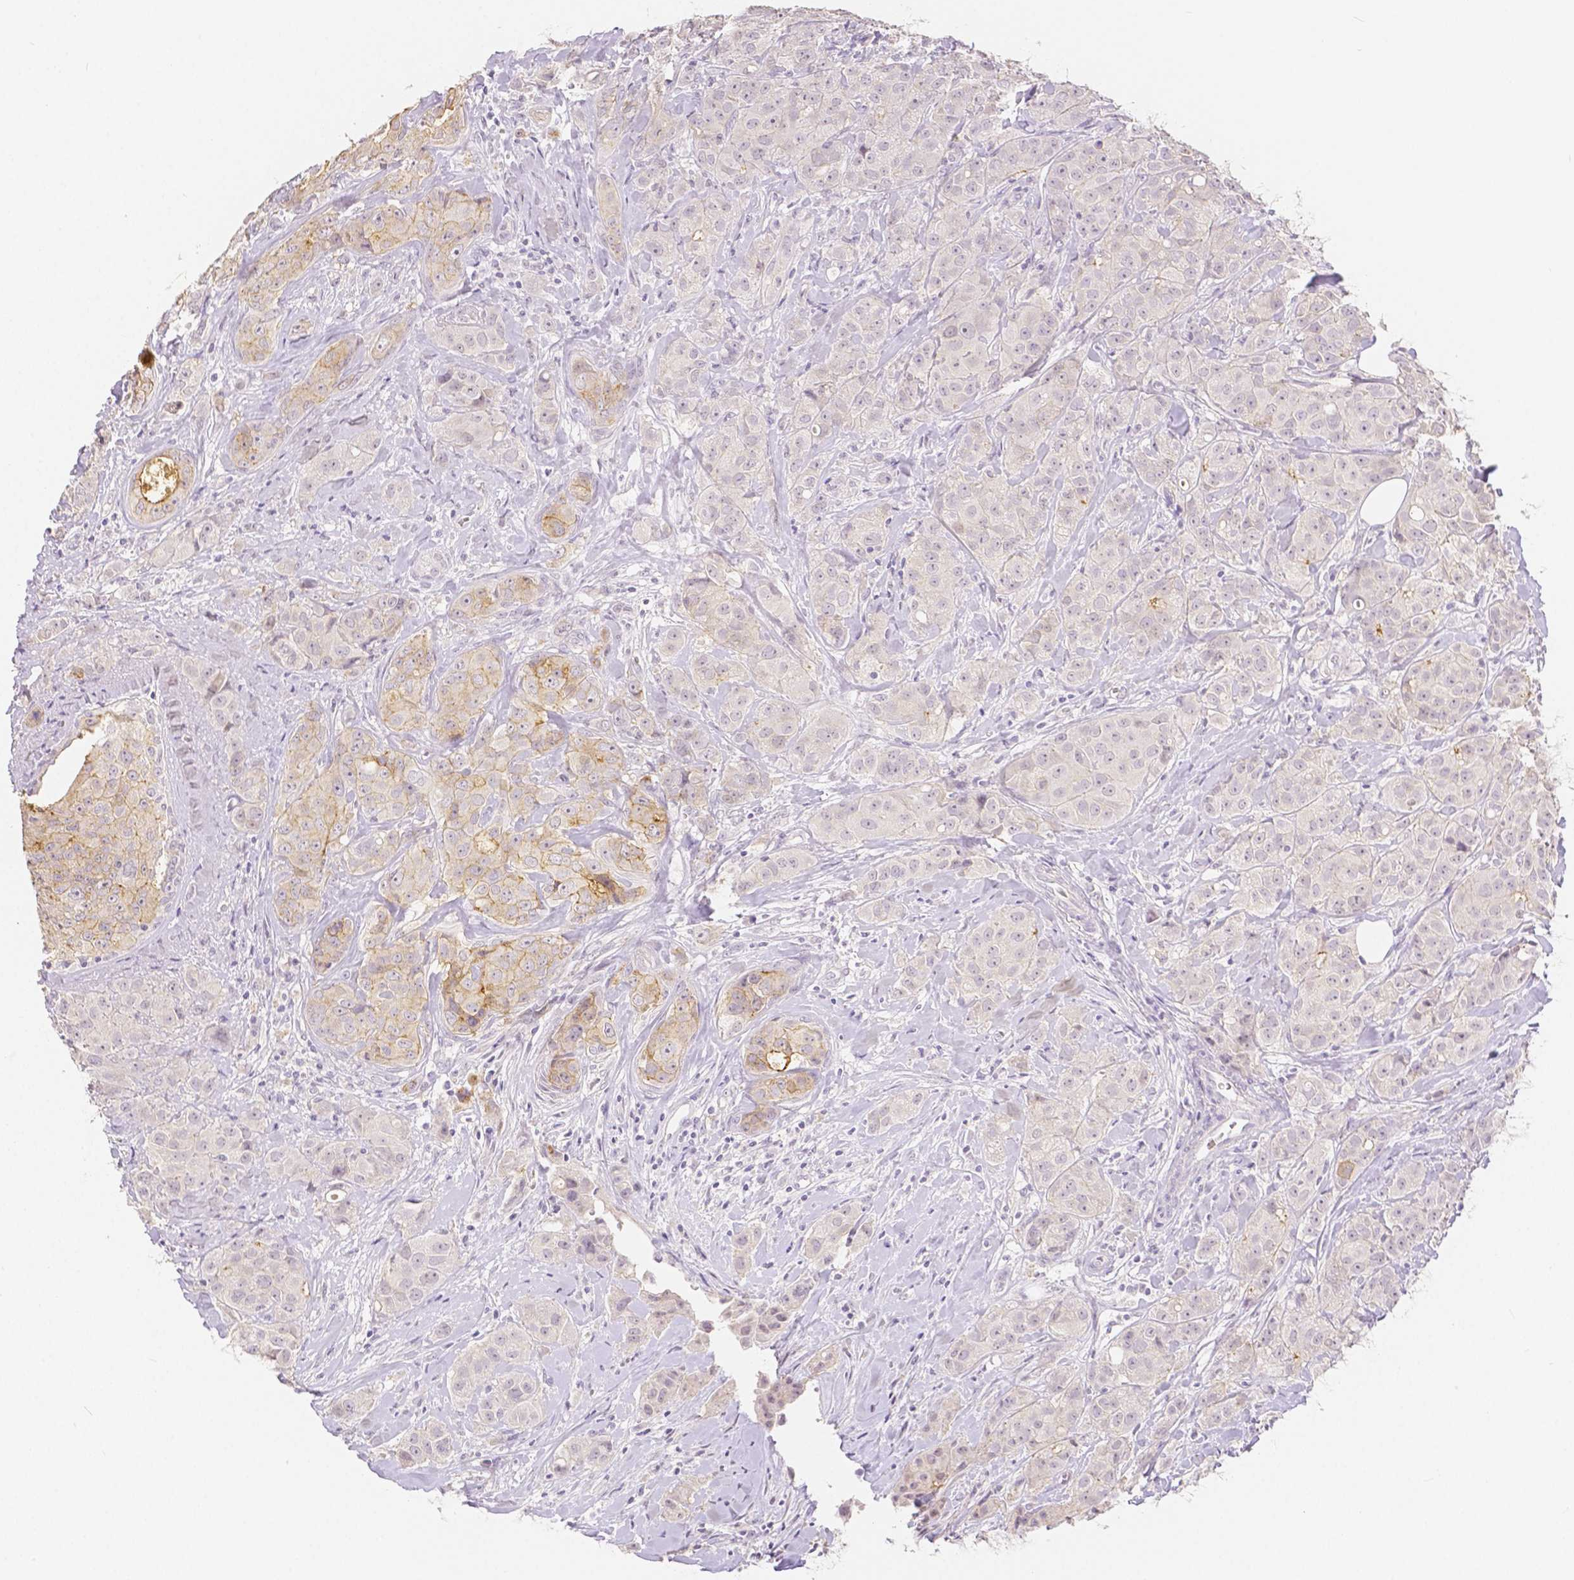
{"staining": {"intensity": "weak", "quantity": "25%-75%", "location": "cytoplasmic/membranous"}, "tissue": "breast cancer", "cell_type": "Tumor cells", "image_type": "cancer", "snomed": [{"axis": "morphology", "description": "Duct carcinoma"}, {"axis": "topography", "description": "Breast"}], "caption": "Immunohistochemistry histopathology image of neoplastic tissue: breast cancer (intraductal carcinoma) stained using immunohistochemistry (IHC) reveals low levels of weak protein expression localized specifically in the cytoplasmic/membranous of tumor cells, appearing as a cytoplasmic/membranous brown color.", "gene": "OCLN", "patient": {"sex": "female", "age": 43}}